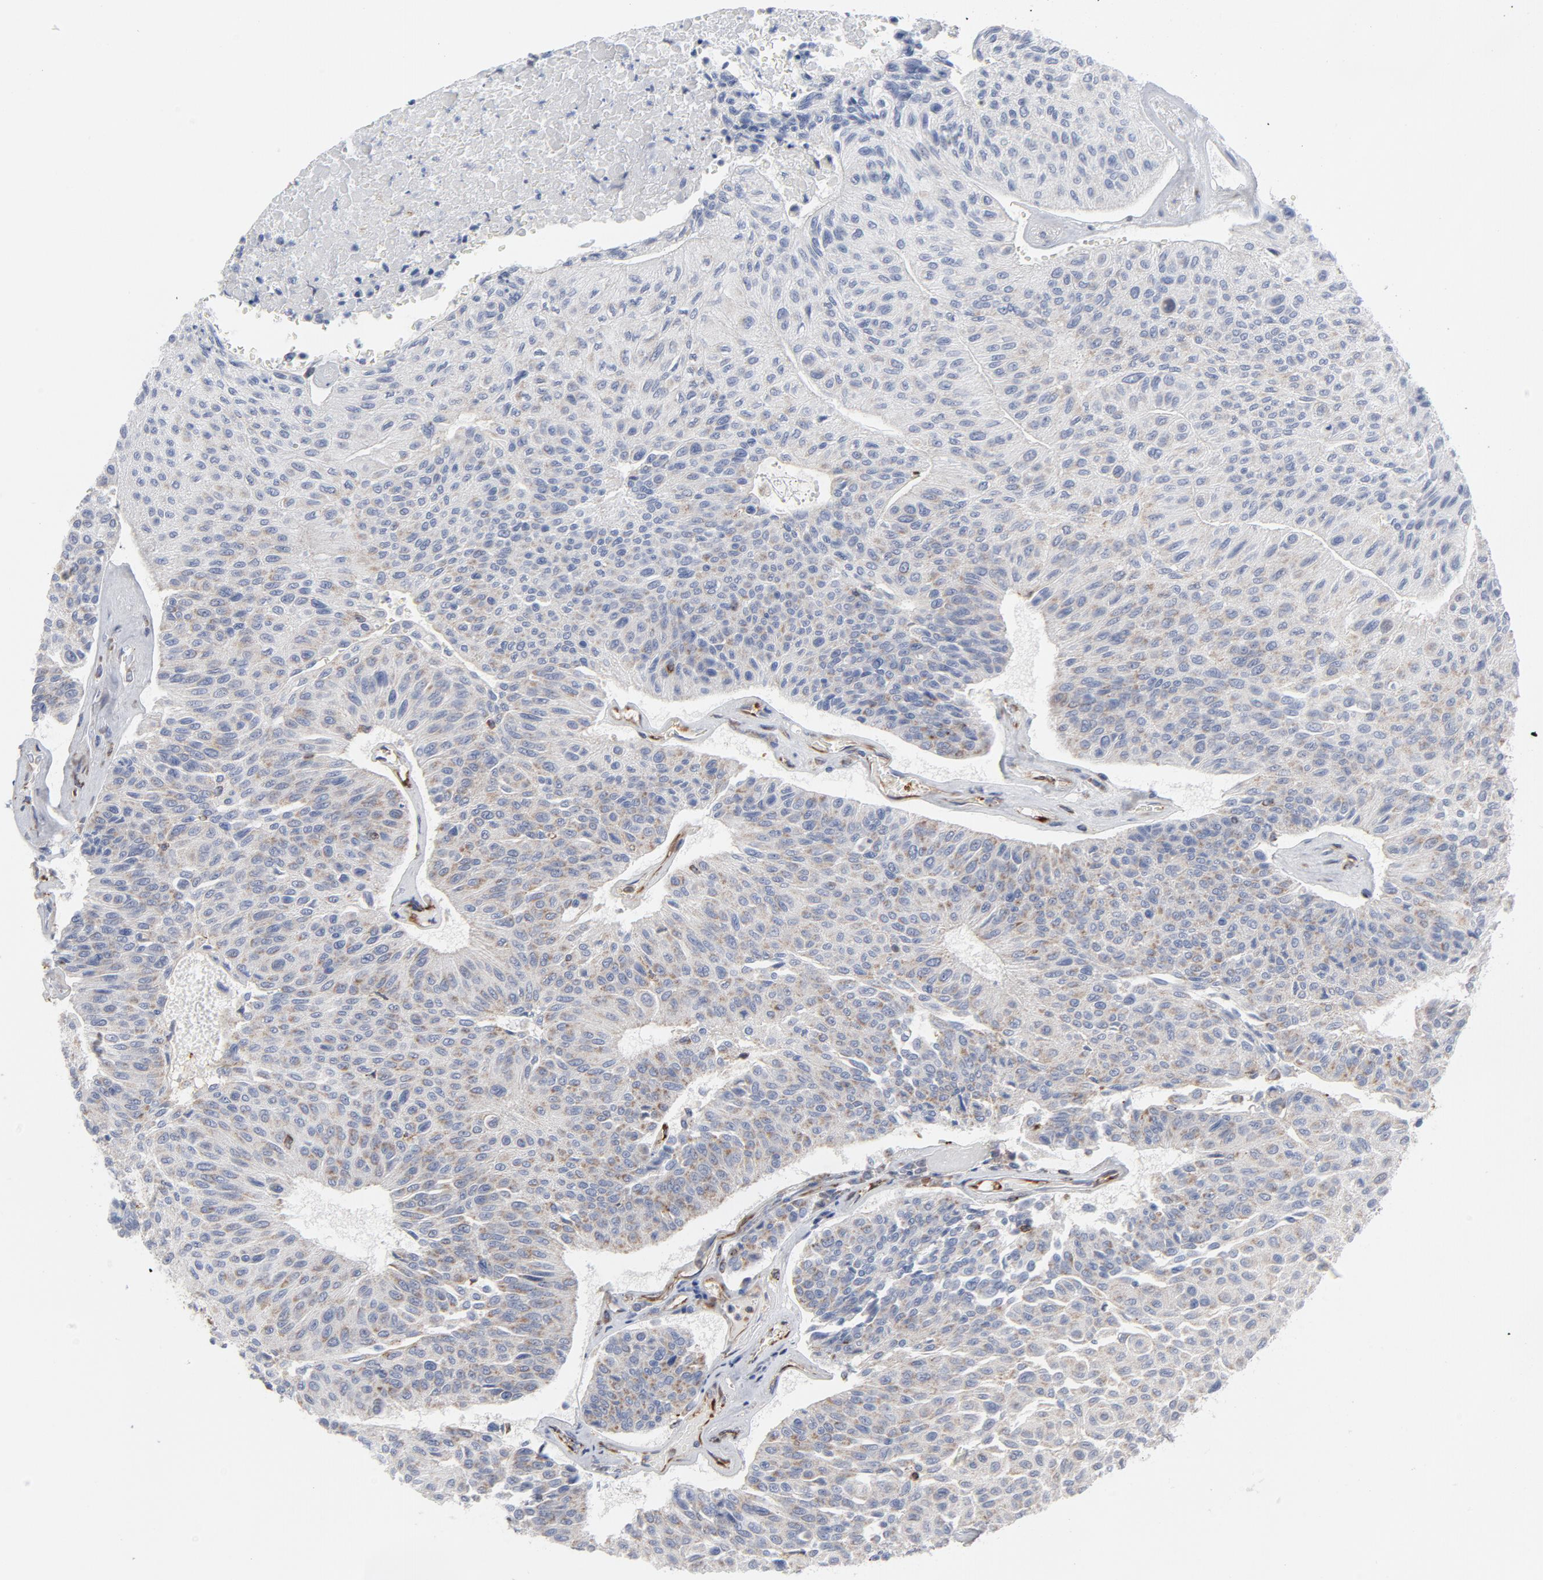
{"staining": {"intensity": "weak", "quantity": "<25%", "location": "cytoplasmic/membranous"}, "tissue": "urothelial cancer", "cell_type": "Tumor cells", "image_type": "cancer", "snomed": [{"axis": "morphology", "description": "Urothelial carcinoma, High grade"}, {"axis": "topography", "description": "Urinary bladder"}], "caption": "This is a micrograph of IHC staining of high-grade urothelial carcinoma, which shows no expression in tumor cells.", "gene": "OXA1L", "patient": {"sex": "male", "age": 66}}